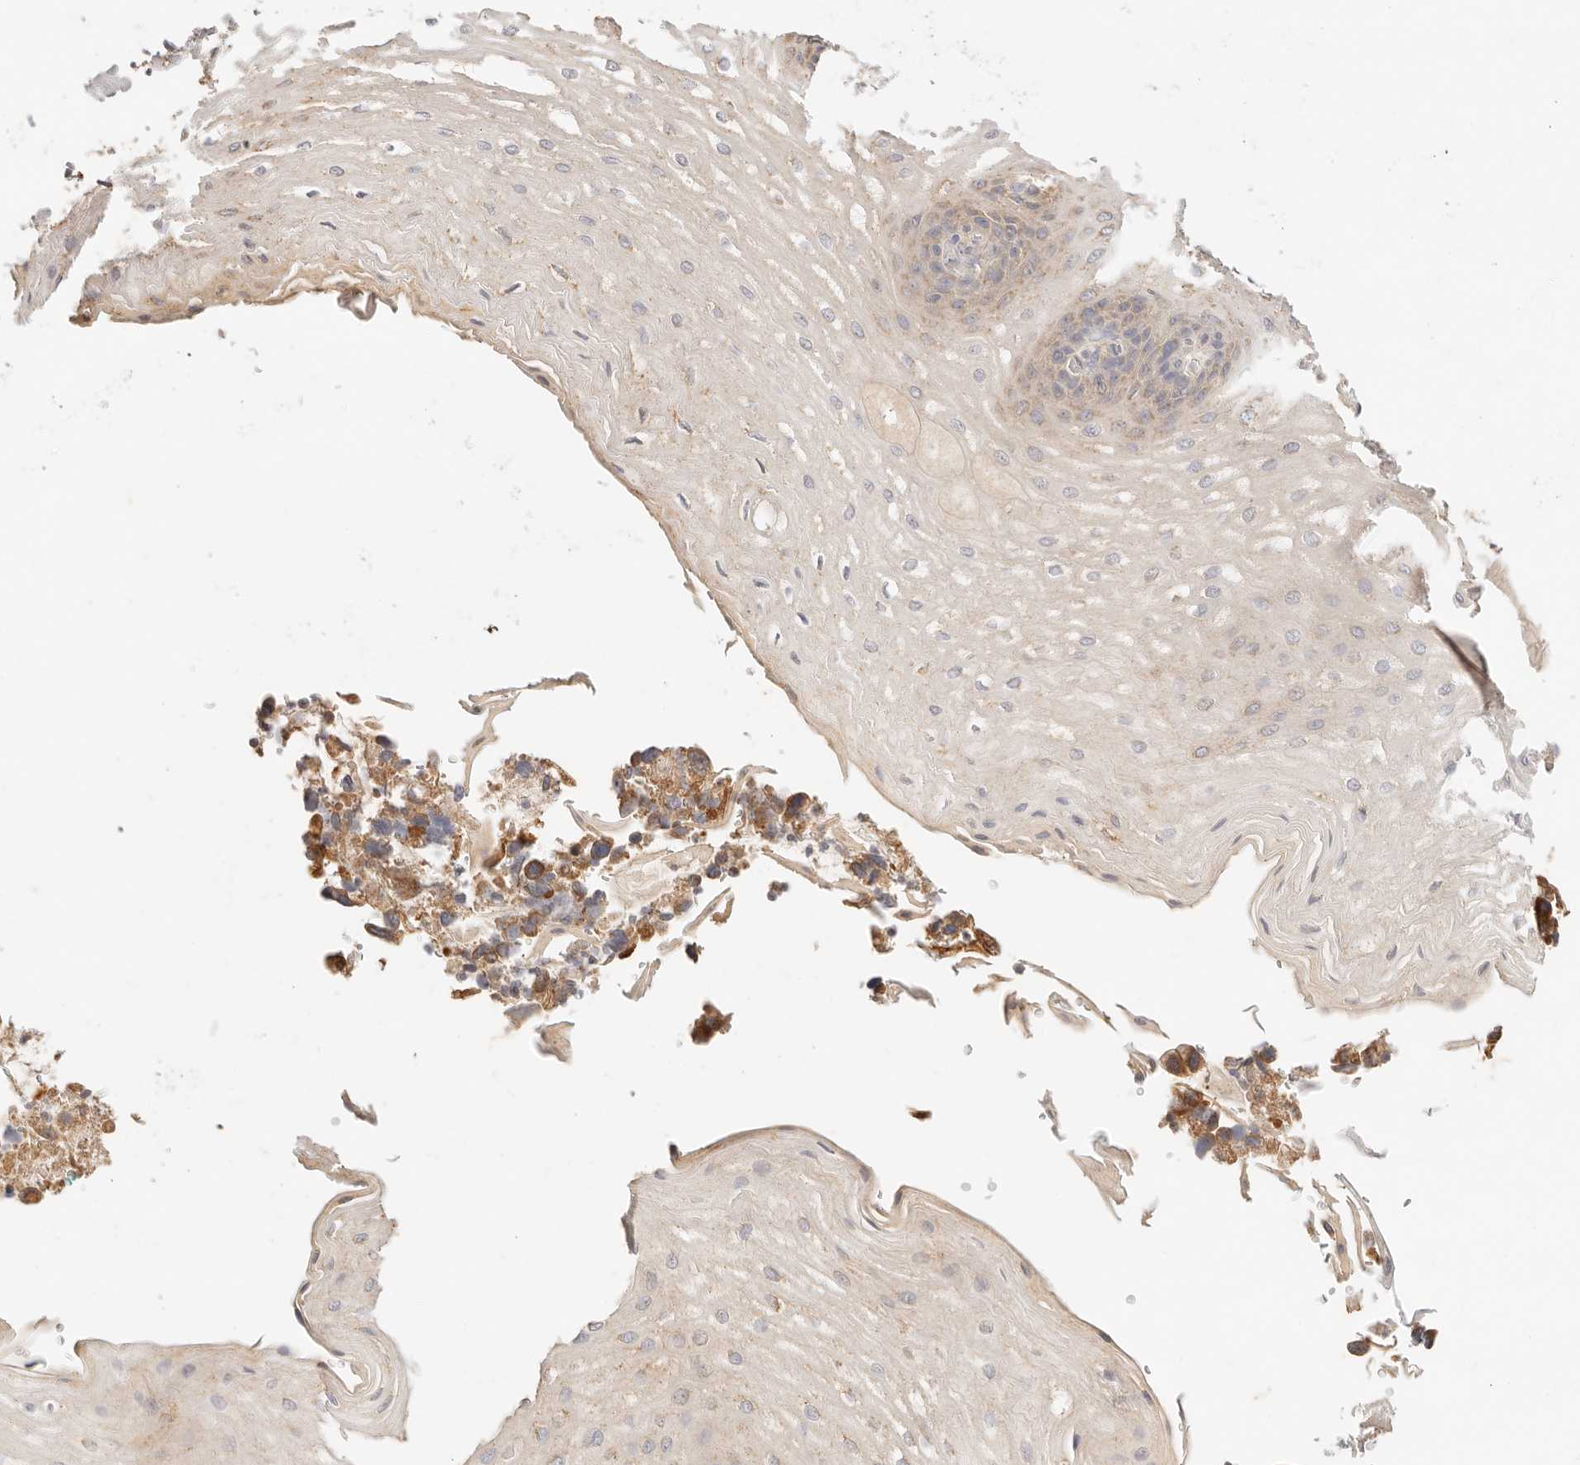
{"staining": {"intensity": "weak", "quantity": ">75%", "location": "cytoplasmic/membranous"}, "tissue": "esophagus", "cell_type": "Squamous epithelial cells", "image_type": "normal", "snomed": [{"axis": "morphology", "description": "Normal tissue, NOS"}, {"axis": "topography", "description": "Esophagus"}], "caption": "Immunohistochemistry (IHC) image of benign esophagus stained for a protein (brown), which demonstrates low levels of weak cytoplasmic/membranous staining in about >75% of squamous epithelial cells.", "gene": "HK2", "patient": {"sex": "male", "age": 54}}